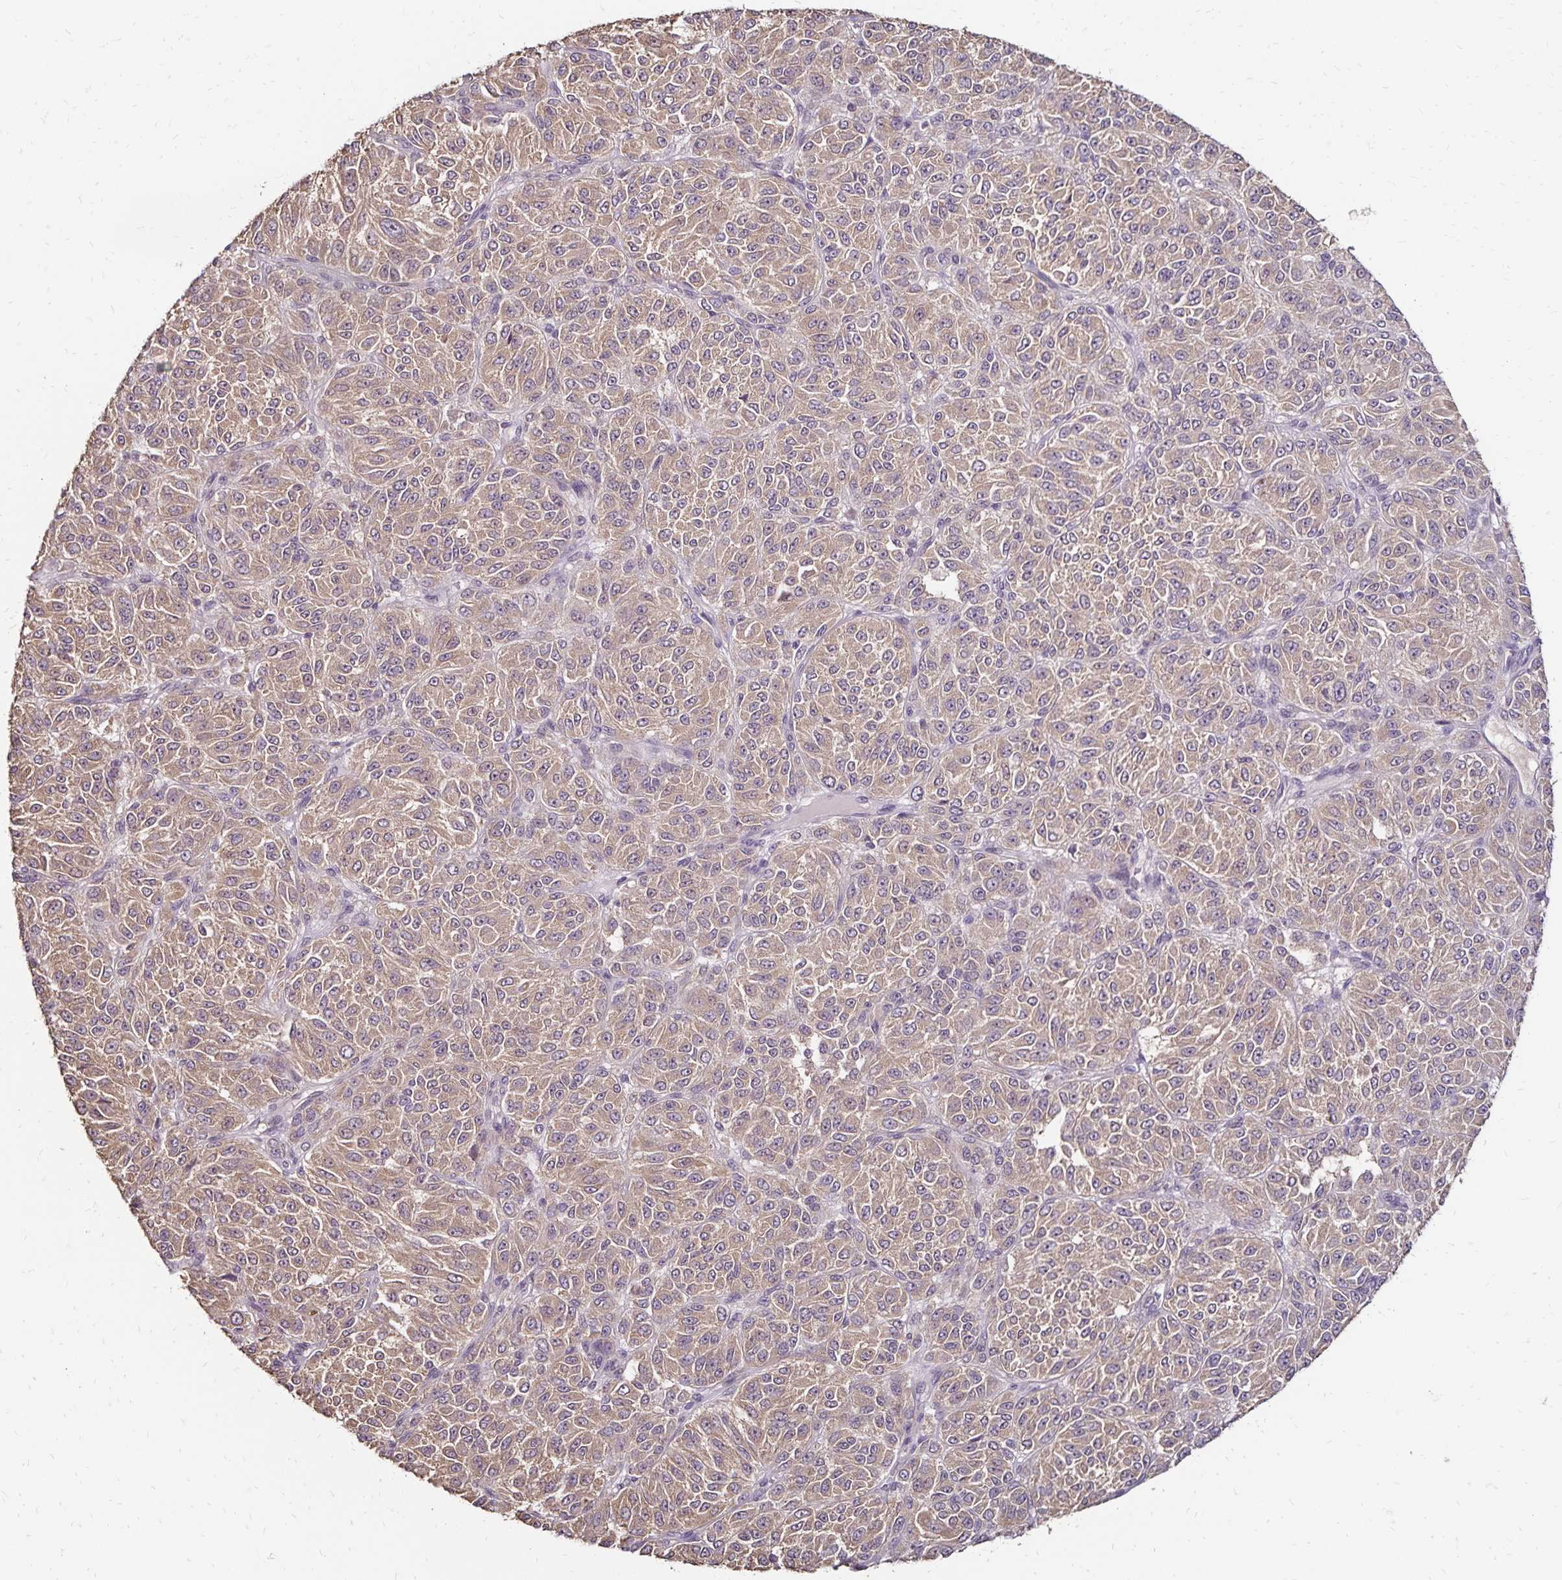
{"staining": {"intensity": "moderate", "quantity": ">75%", "location": "cytoplasmic/membranous"}, "tissue": "melanoma", "cell_type": "Tumor cells", "image_type": "cancer", "snomed": [{"axis": "morphology", "description": "Malignant melanoma, Metastatic site"}, {"axis": "topography", "description": "Brain"}], "caption": "Protein analysis of melanoma tissue reveals moderate cytoplasmic/membranous positivity in about >75% of tumor cells. The staining was performed using DAB, with brown indicating positive protein expression. Nuclei are stained blue with hematoxylin.", "gene": "EMC10", "patient": {"sex": "female", "age": 56}}